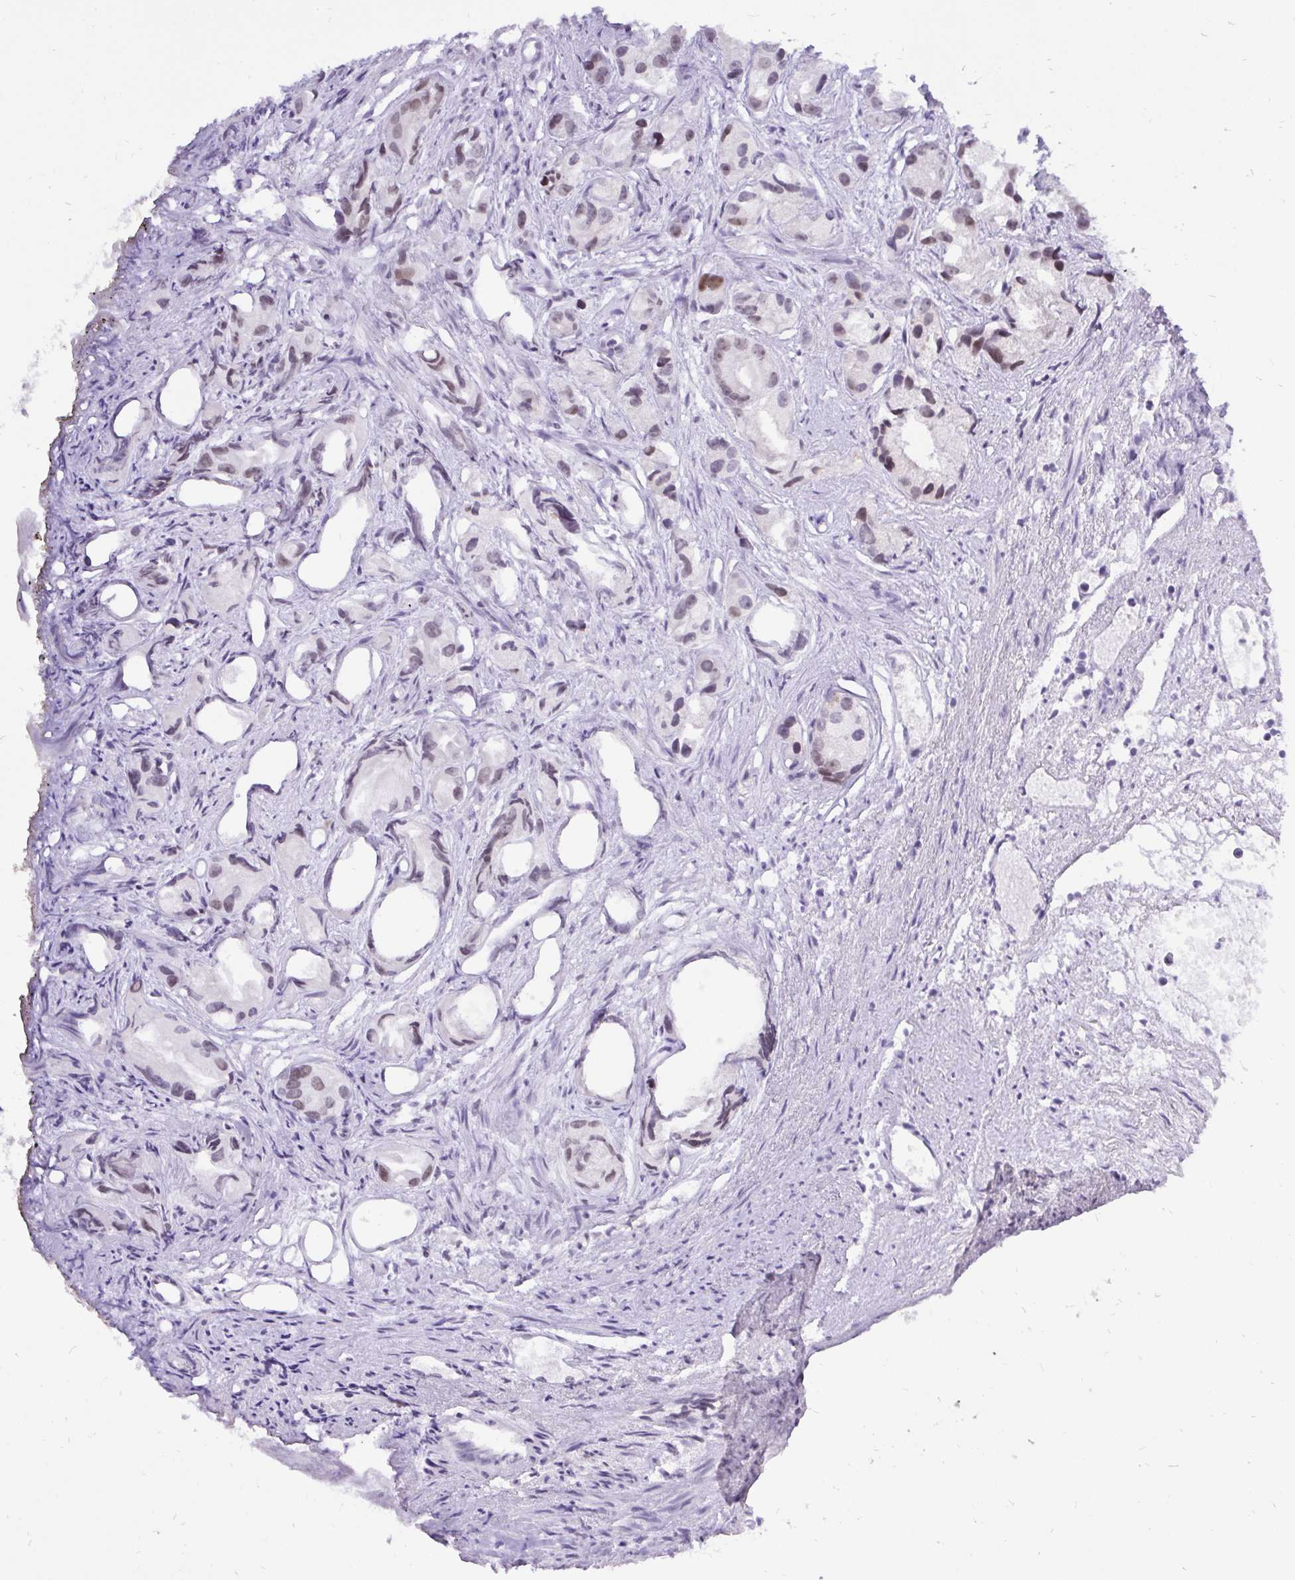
{"staining": {"intensity": "moderate", "quantity": "25%-75%", "location": "nuclear"}, "tissue": "prostate cancer", "cell_type": "Tumor cells", "image_type": "cancer", "snomed": [{"axis": "morphology", "description": "Adenocarcinoma, High grade"}, {"axis": "topography", "description": "Prostate"}], "caption": "Immunohistochemical staining of human prostate cancer (high-grade adenocarcinoma) displays medium levels of moderate nuclear protein staining in about 25%-75% of tumor cells.", "gene": "ZNF860", "patient": {"sex": "male", "age": 84}}